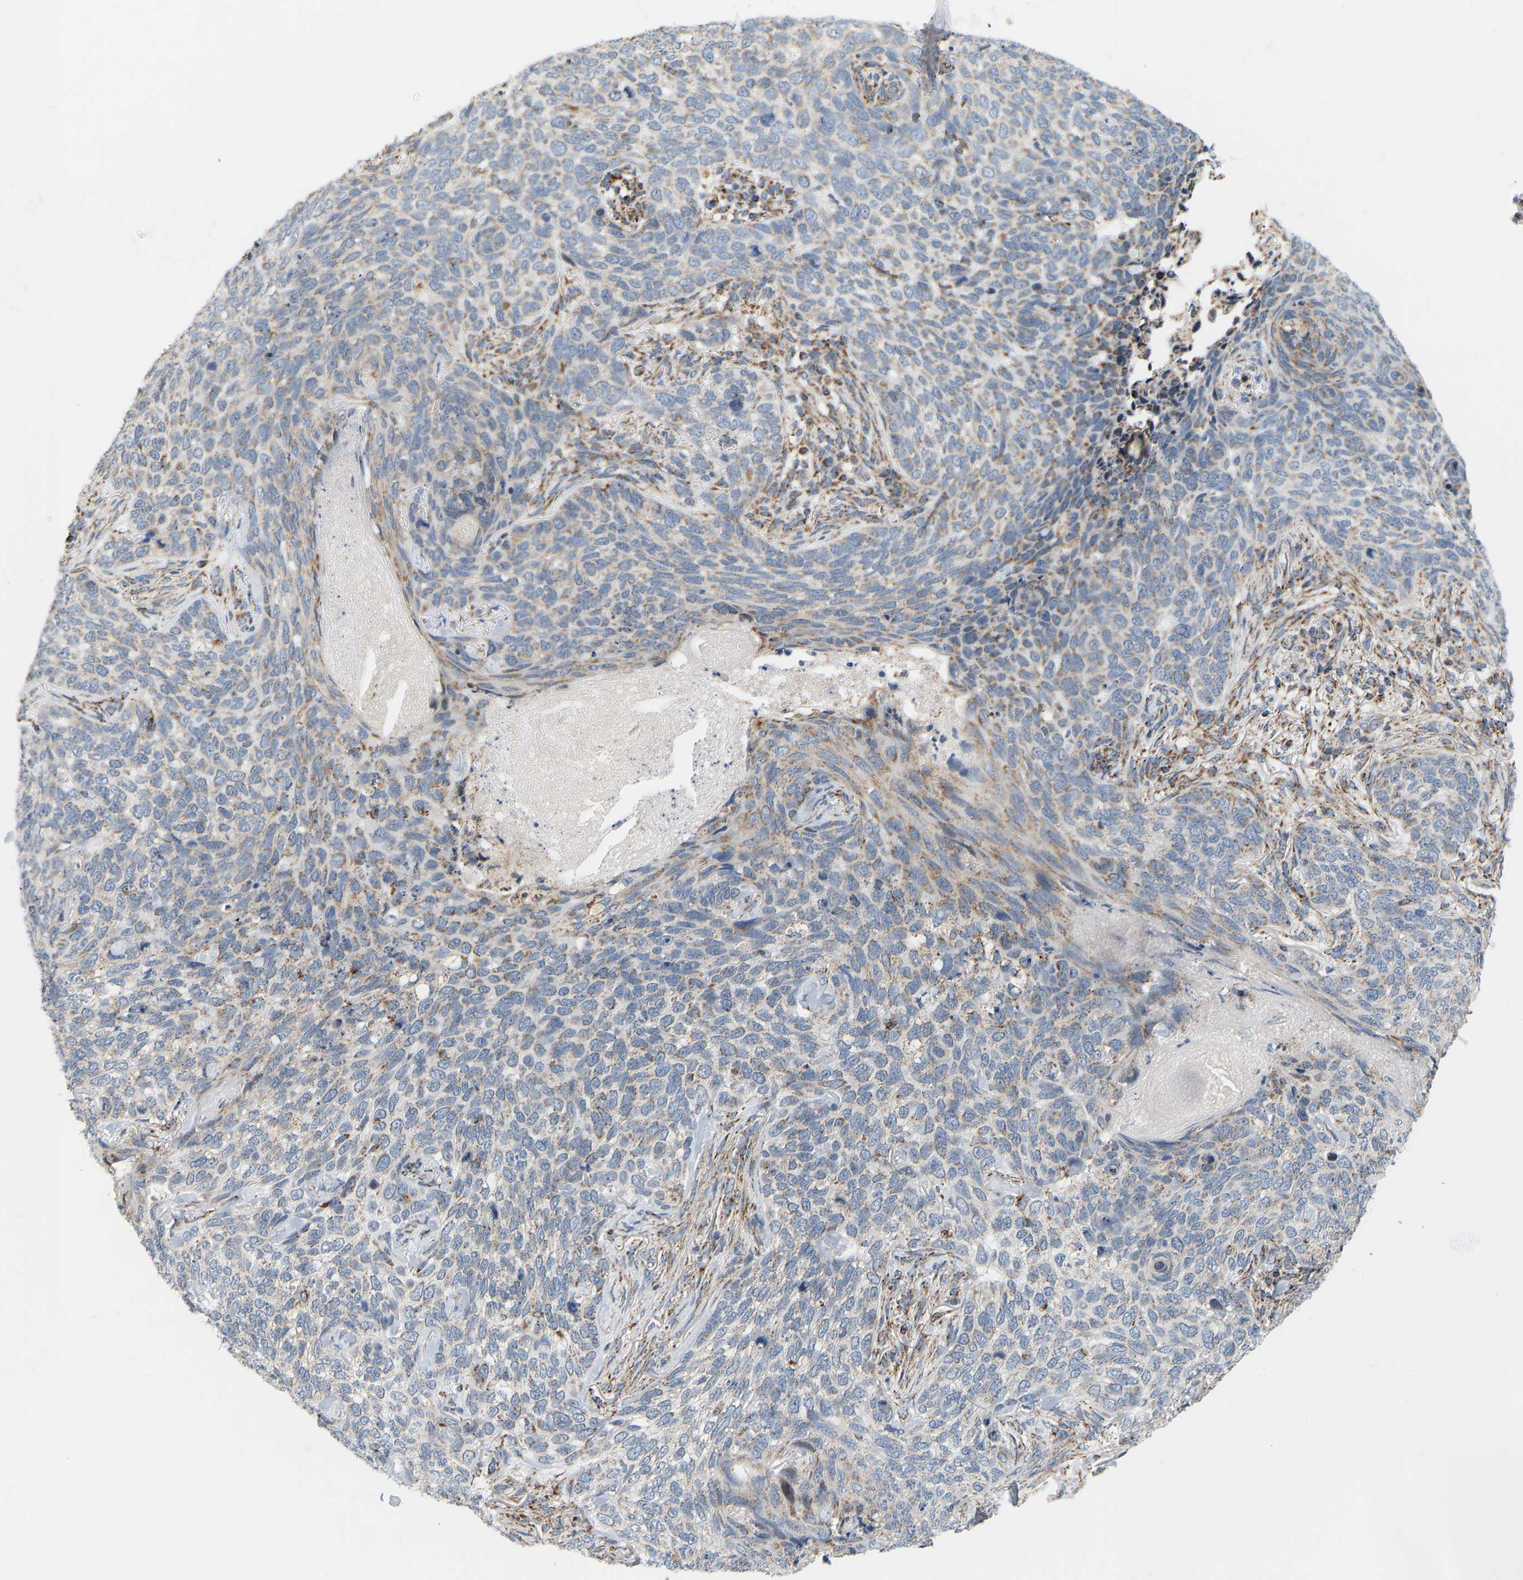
{"staining": {"intensity": "moderate", "quantity": "<25%", "location": "cytoplasmic/membranous"}, "tissue": "skin cancer", "cell_type": "Tumor cells", "image_type": "cancer", "snomed": [{"axis": "morphology", "description": "Basal cell carcinoma"}, {"axis": "topography", "description": "Skin"}], "caption": "This is a photomicrograph of immunohistochemistry staining of skin cancer (basal cell carcinoma), which shows moderate expression in the cytoplasmic/membranous of tumor cells.", "gene": "GPSM2", "patient": {"sex": "female", "age": 64}}